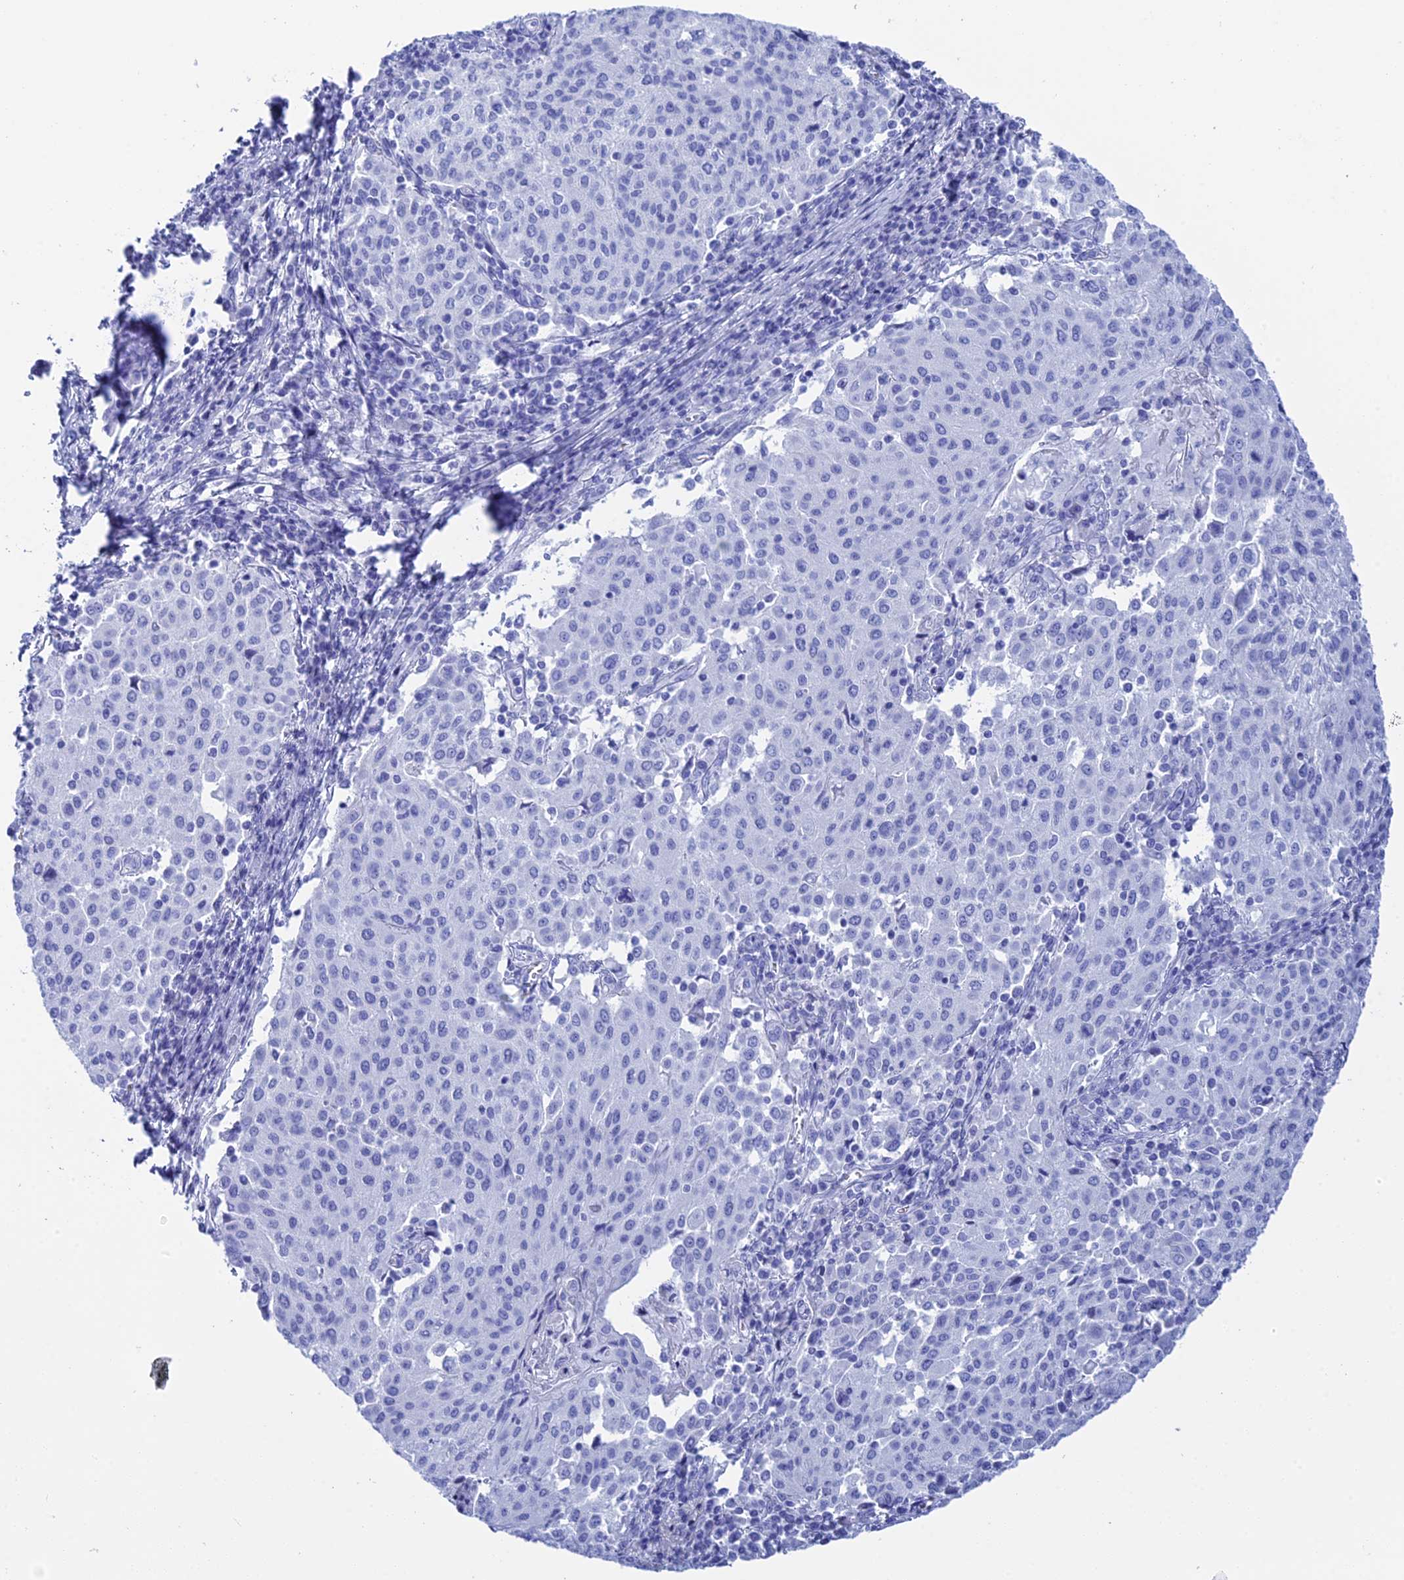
{"staining": {"intensity": "negative", "quantity": "none", "location": "none"}, "tissue": "cervical cancer", "cell_type": "Tumor cells", "image_type": "cancer", "snomed": [{"axis": "morphology", "description": "Squamous cell carcinoma, NOS"}, {"axis": "topography", "description": "Cervix"}], "caption": "High magnification brightfield microscopy of cervical cancer stained with DAB (3,3'-diaminobenzidine) (brown) and counterstained with hematoxylin (blue): tumor cells show no significant expression.", "gene": "TEX101", "patient": {"sex": "female", "age": 46}}